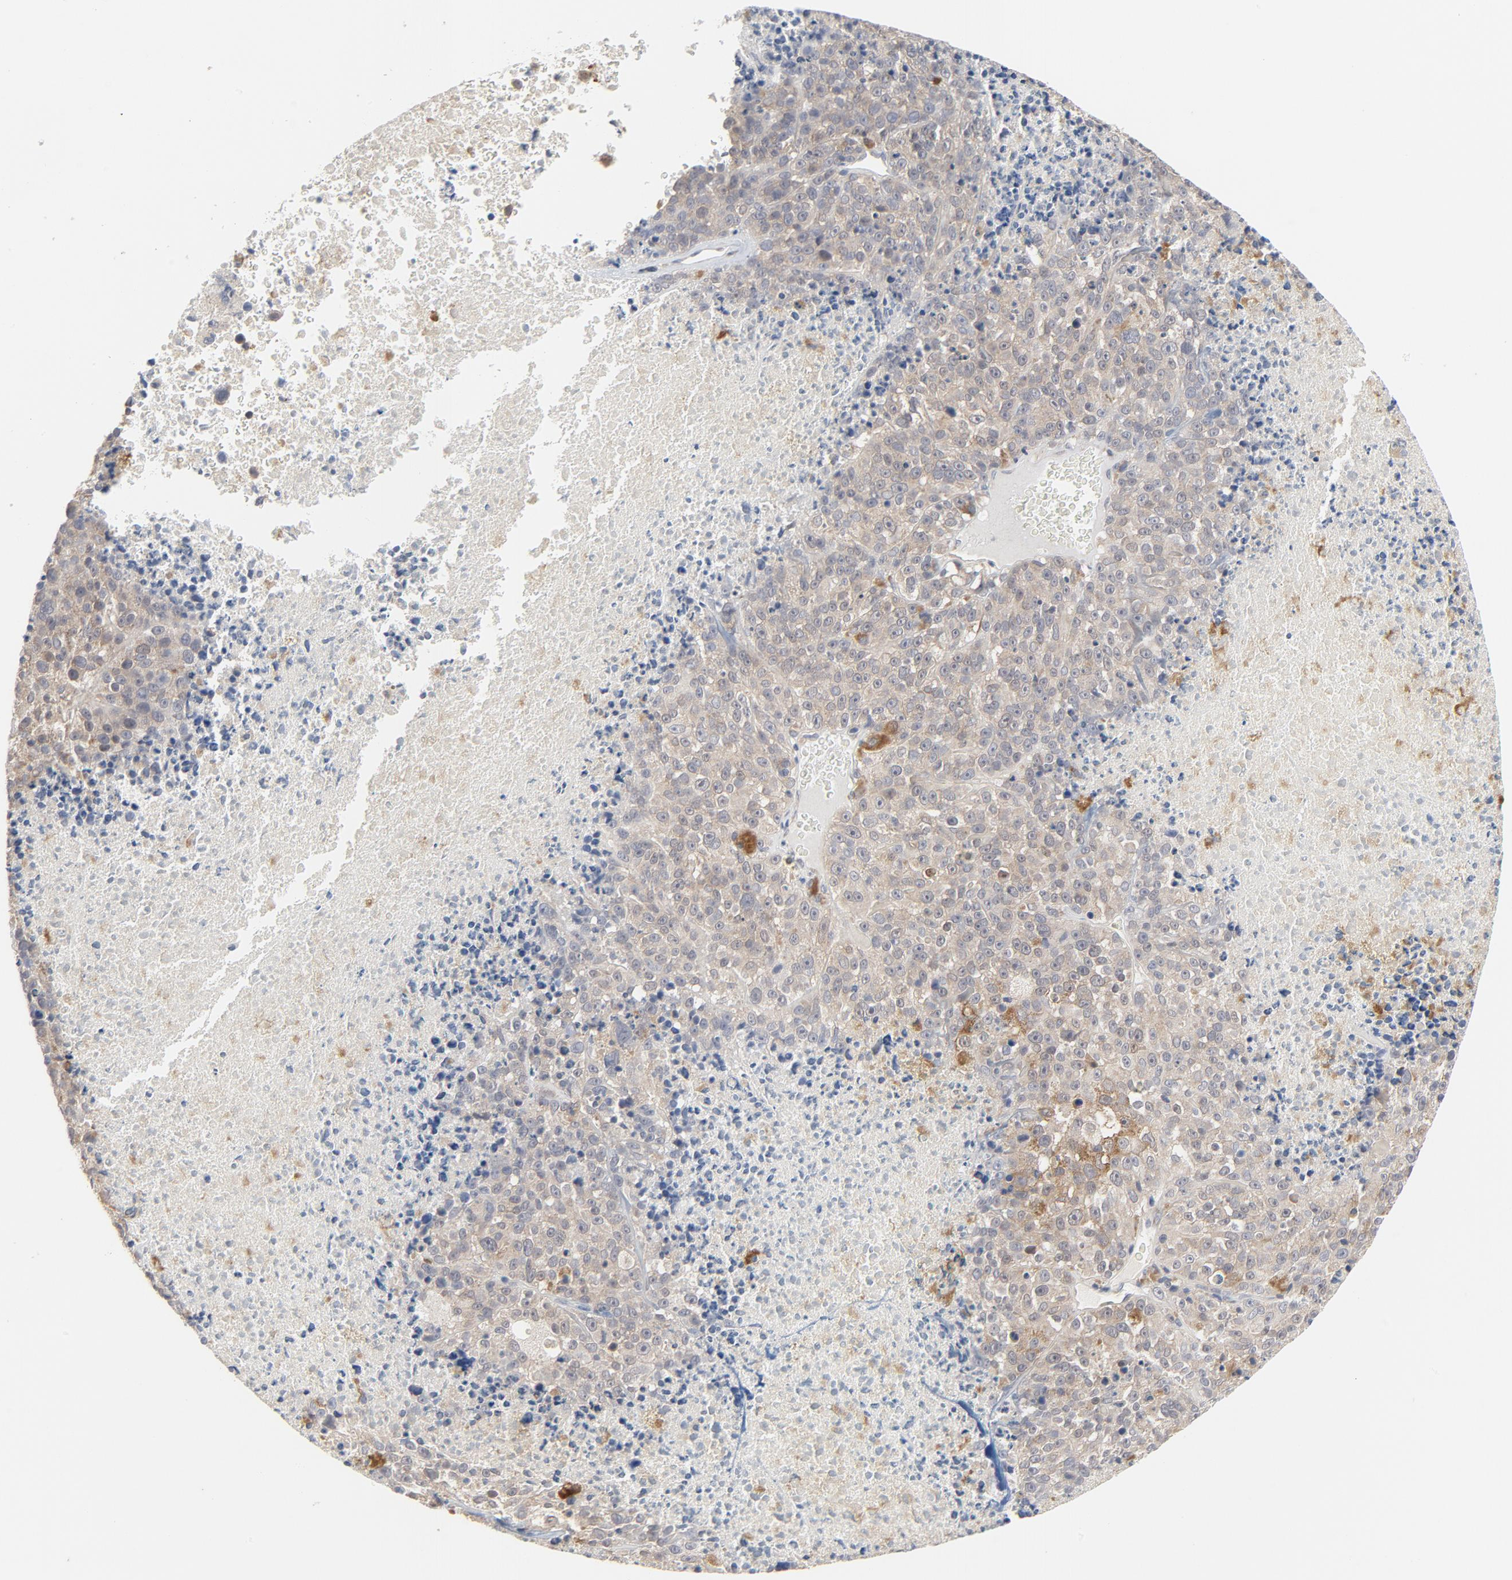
{"staining": {"intensity": "moderate", "quantity": ">75%", "location": "cytoplasmic/membranous"}, "tissue": "melanoma", "cell_type": "Tumor cells", "image_type": "cancer", "snomed": [{"axis": "morphology", "description": "Malignant melanoma, Metastatic site"}, {"axis": "topography", "description": "Cerebral cortex"}], "caption": "Malignant melanoma (metastatic site) stained with immunohistochemistry displays moderate cytoplasmic/membranous staining in about >75% of tumor cells.", "gene": "C14orf119", "patient": {"sex": "female", "age": 52}}